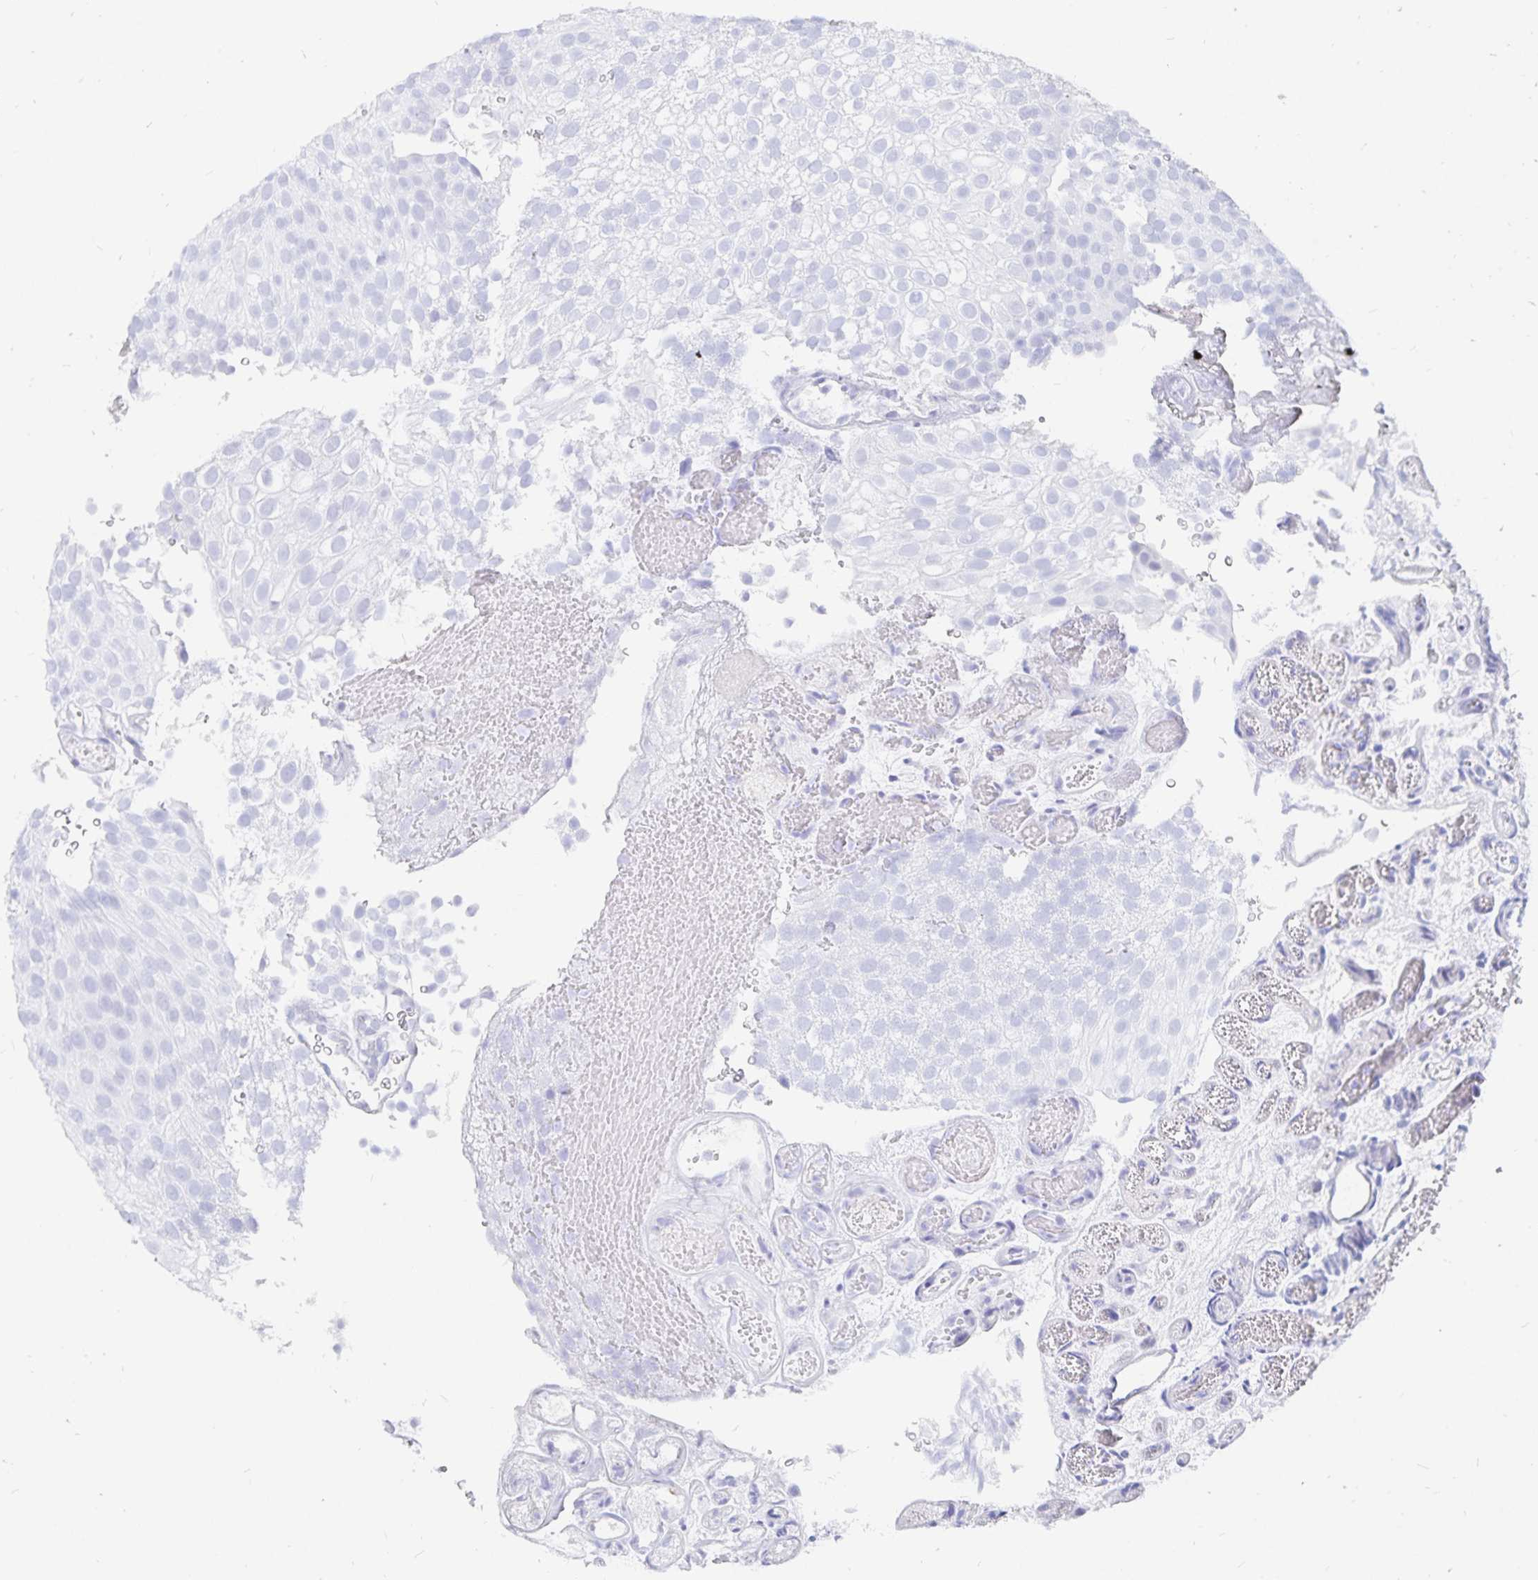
{"staining": {"intensity": "negative", "quantity": "none", "location": "none"}, "tissue": "urothelial cancer", "cell_type": "Tumor cells", "image_type": "cancer", "snomed": [{"axis": "morphology", "description": "Urothelial carcinoma, Low grade"}, {"axis": "topography", "description": "Urinary bladder"}], "caption": "Urothelial cancer was stained to show a protein in brown. There is no significant staining in tumor cells.", "gene": "INSL5", "patient": {"sex": "male", "age": 78}}